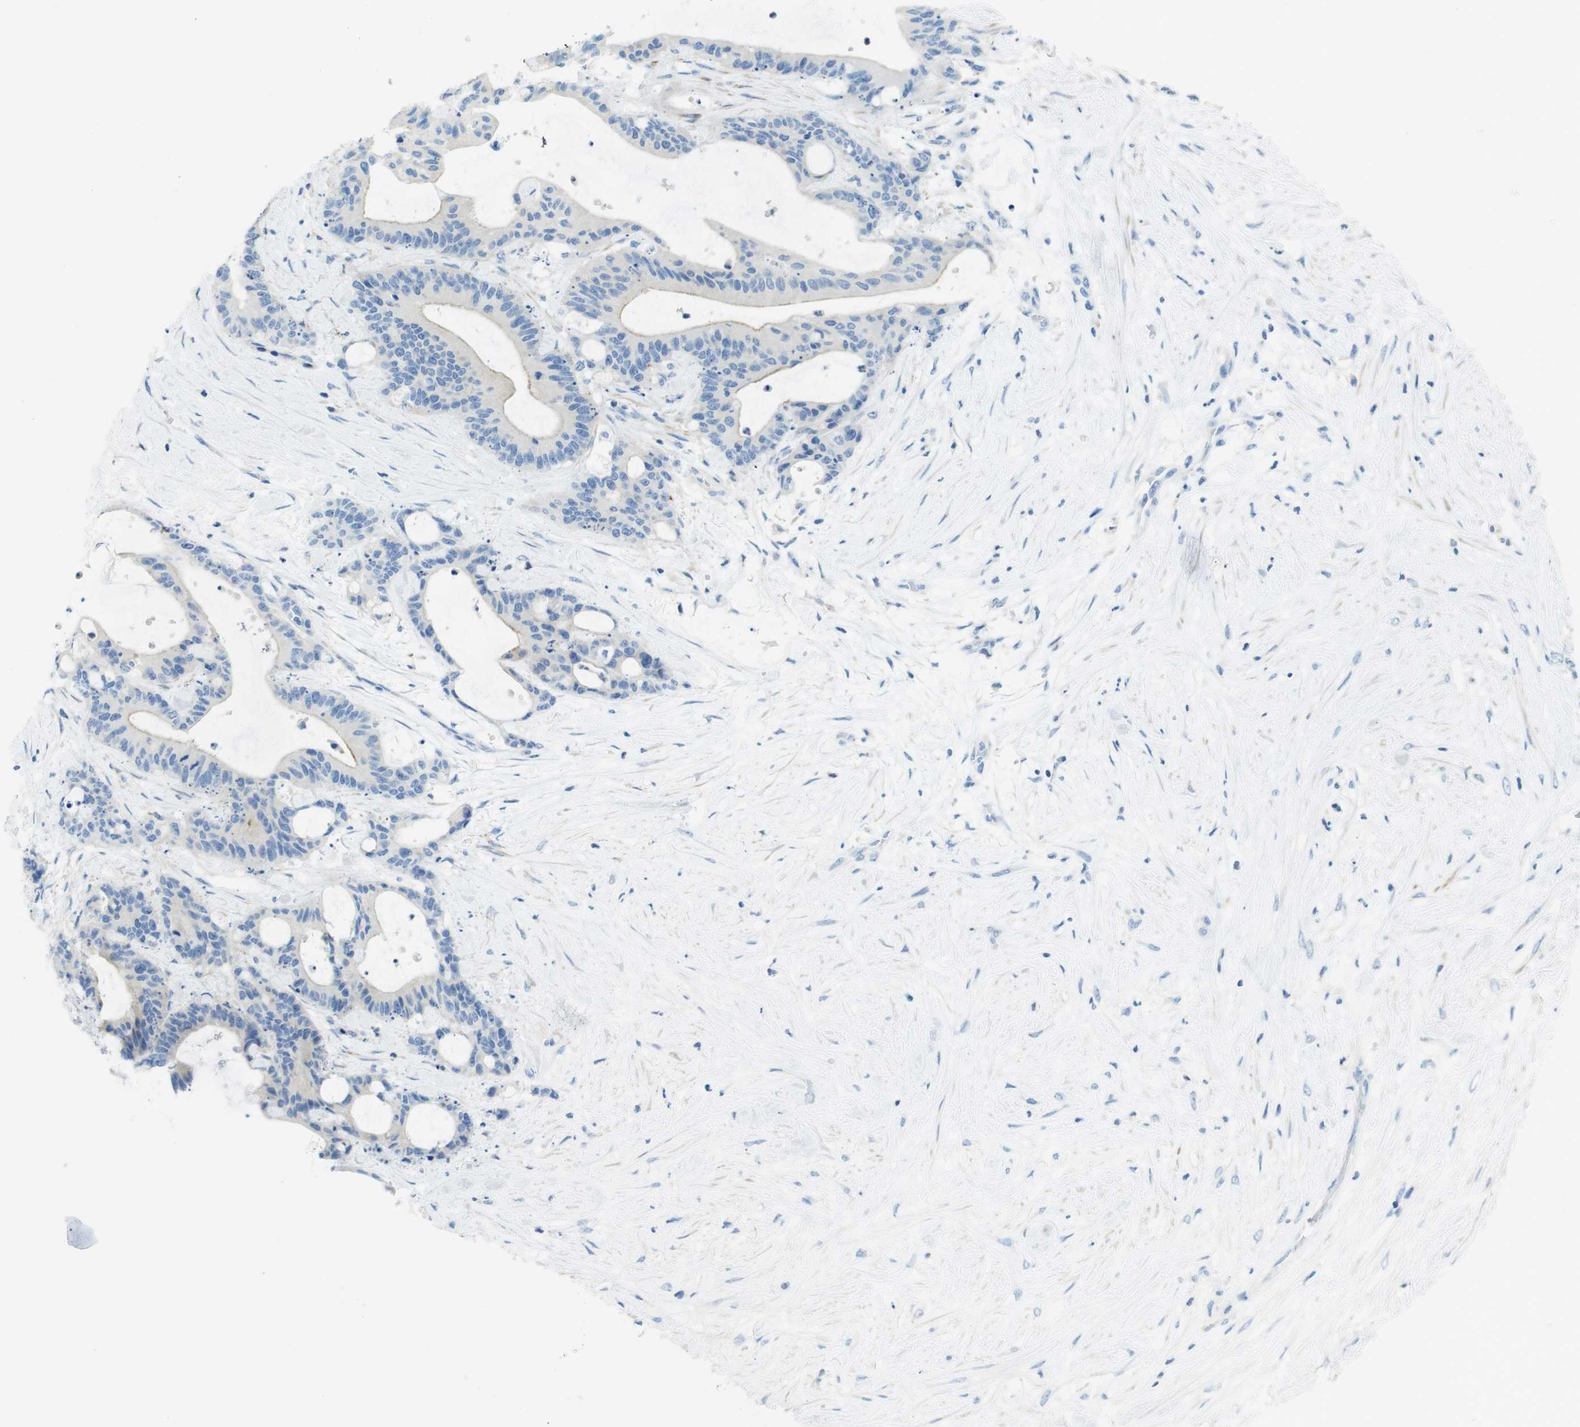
{"staining": {"intensity": "negative", "quantity": "none", "location": "none"}, "tissue": "liver cancer", "cell_type": "Tumor cells", "image_type": "cancer", "snomed": [{"axis": "morphology", "description": "Cholangiocarcinoma"}, {"axis": "topography", "description": "Liver"}], "caption": "This is a image of IHC staining of cholangiocarcinoma (liver), which shows no staining in tumor cells.", "gene": "ASIC5", "patient": {"sex": "female", "age": 73}}